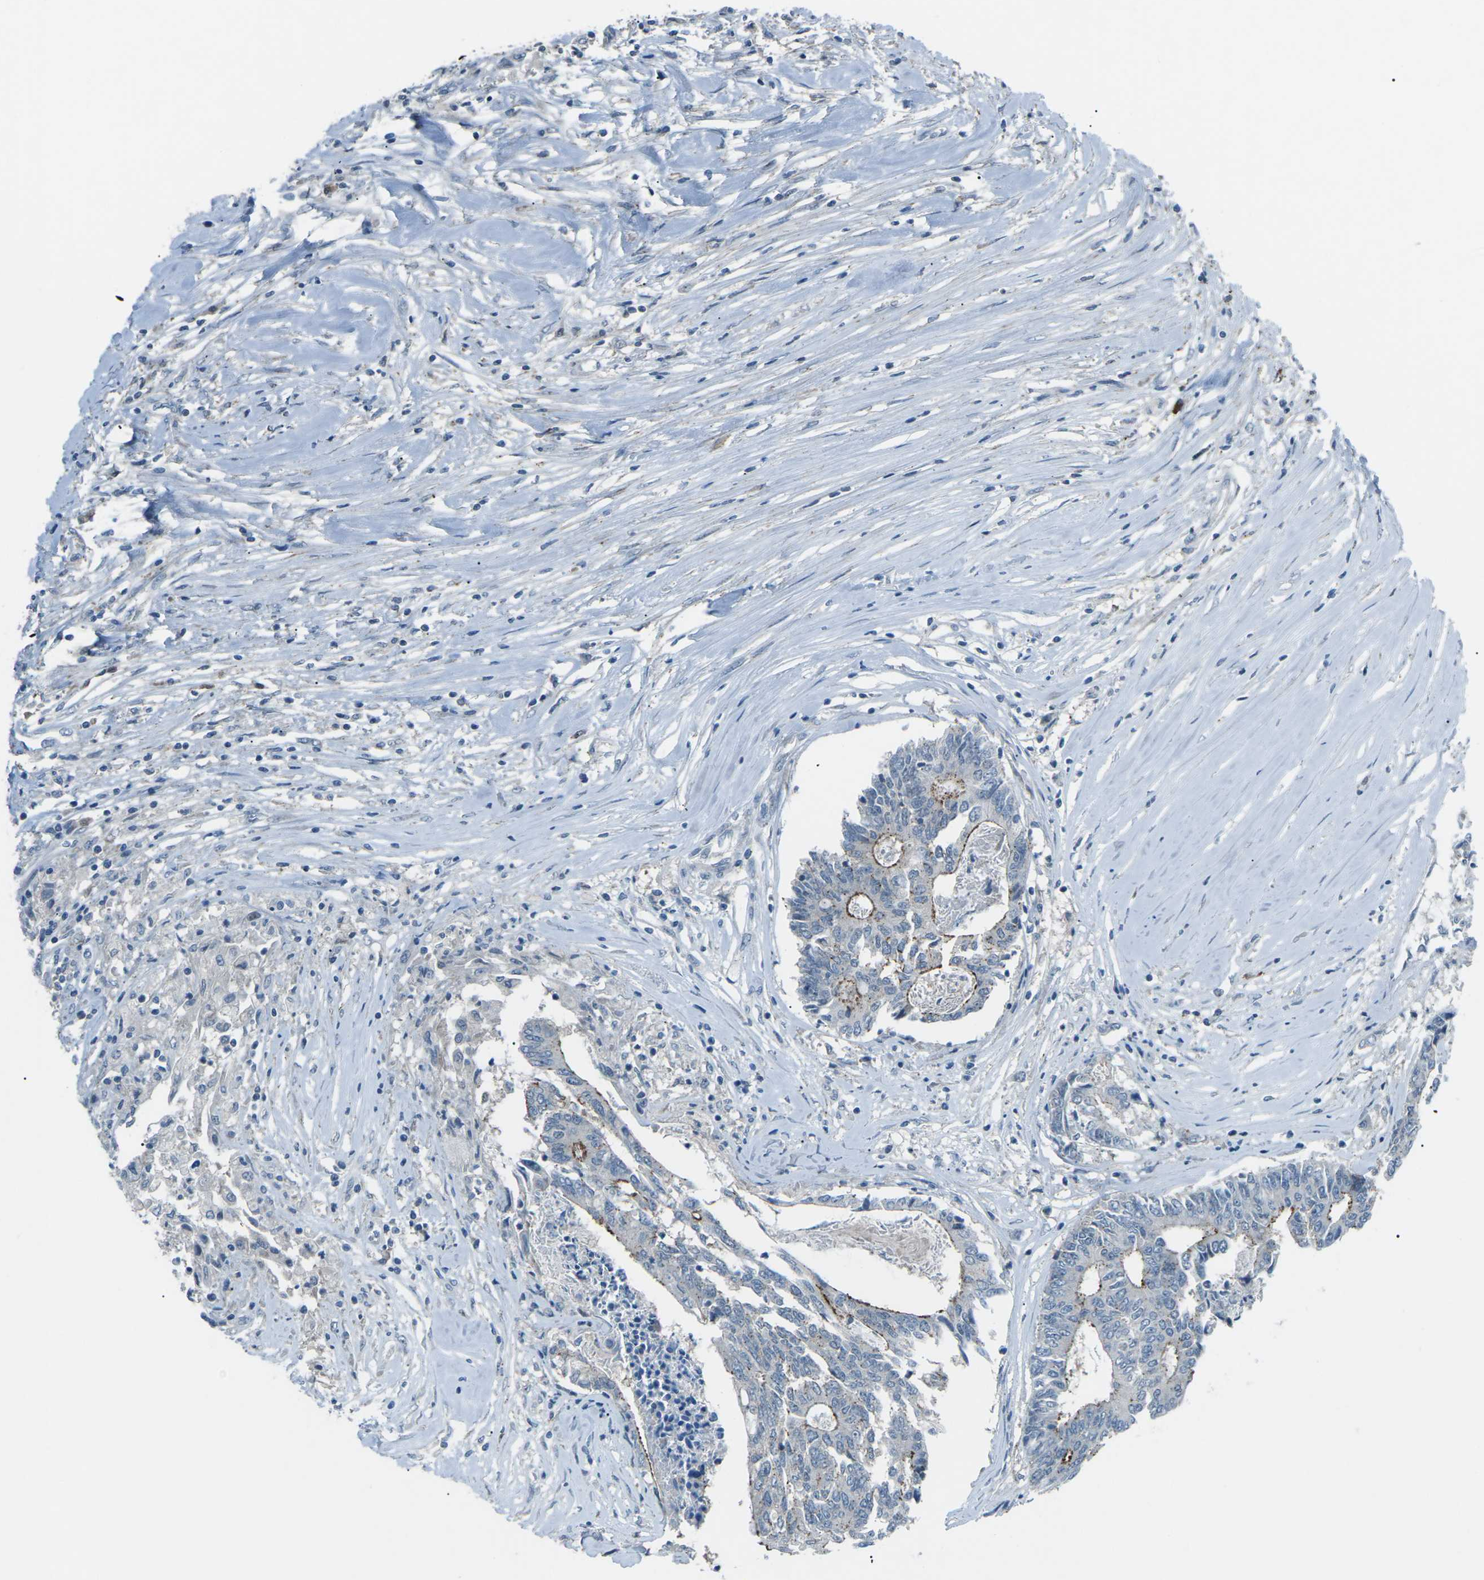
{"staining": {"intensity": "moderate", "quantity": "<25%", "location": "cytoplasmic/membranous"}, "tissue": "colorectal cancer", "cell_type": "Tumor cells", "image_type": "cancer", "snomed": [{"axis": "morphology", "description": "Adenocarcinoma, NOS"}, {"axis": "topography", "description": "Rectum"}], "caption": "A brown stain shows moderate cytoplasmic/membranous positivity of a protein in colorectal cancer tumor cells. Using DAB (brown) and hematoxylin (blue) stains, captured at high magnification using brightfield microscopy.", "gene": "PRKCA", "patient": {"sex": "male", "age": 63}}